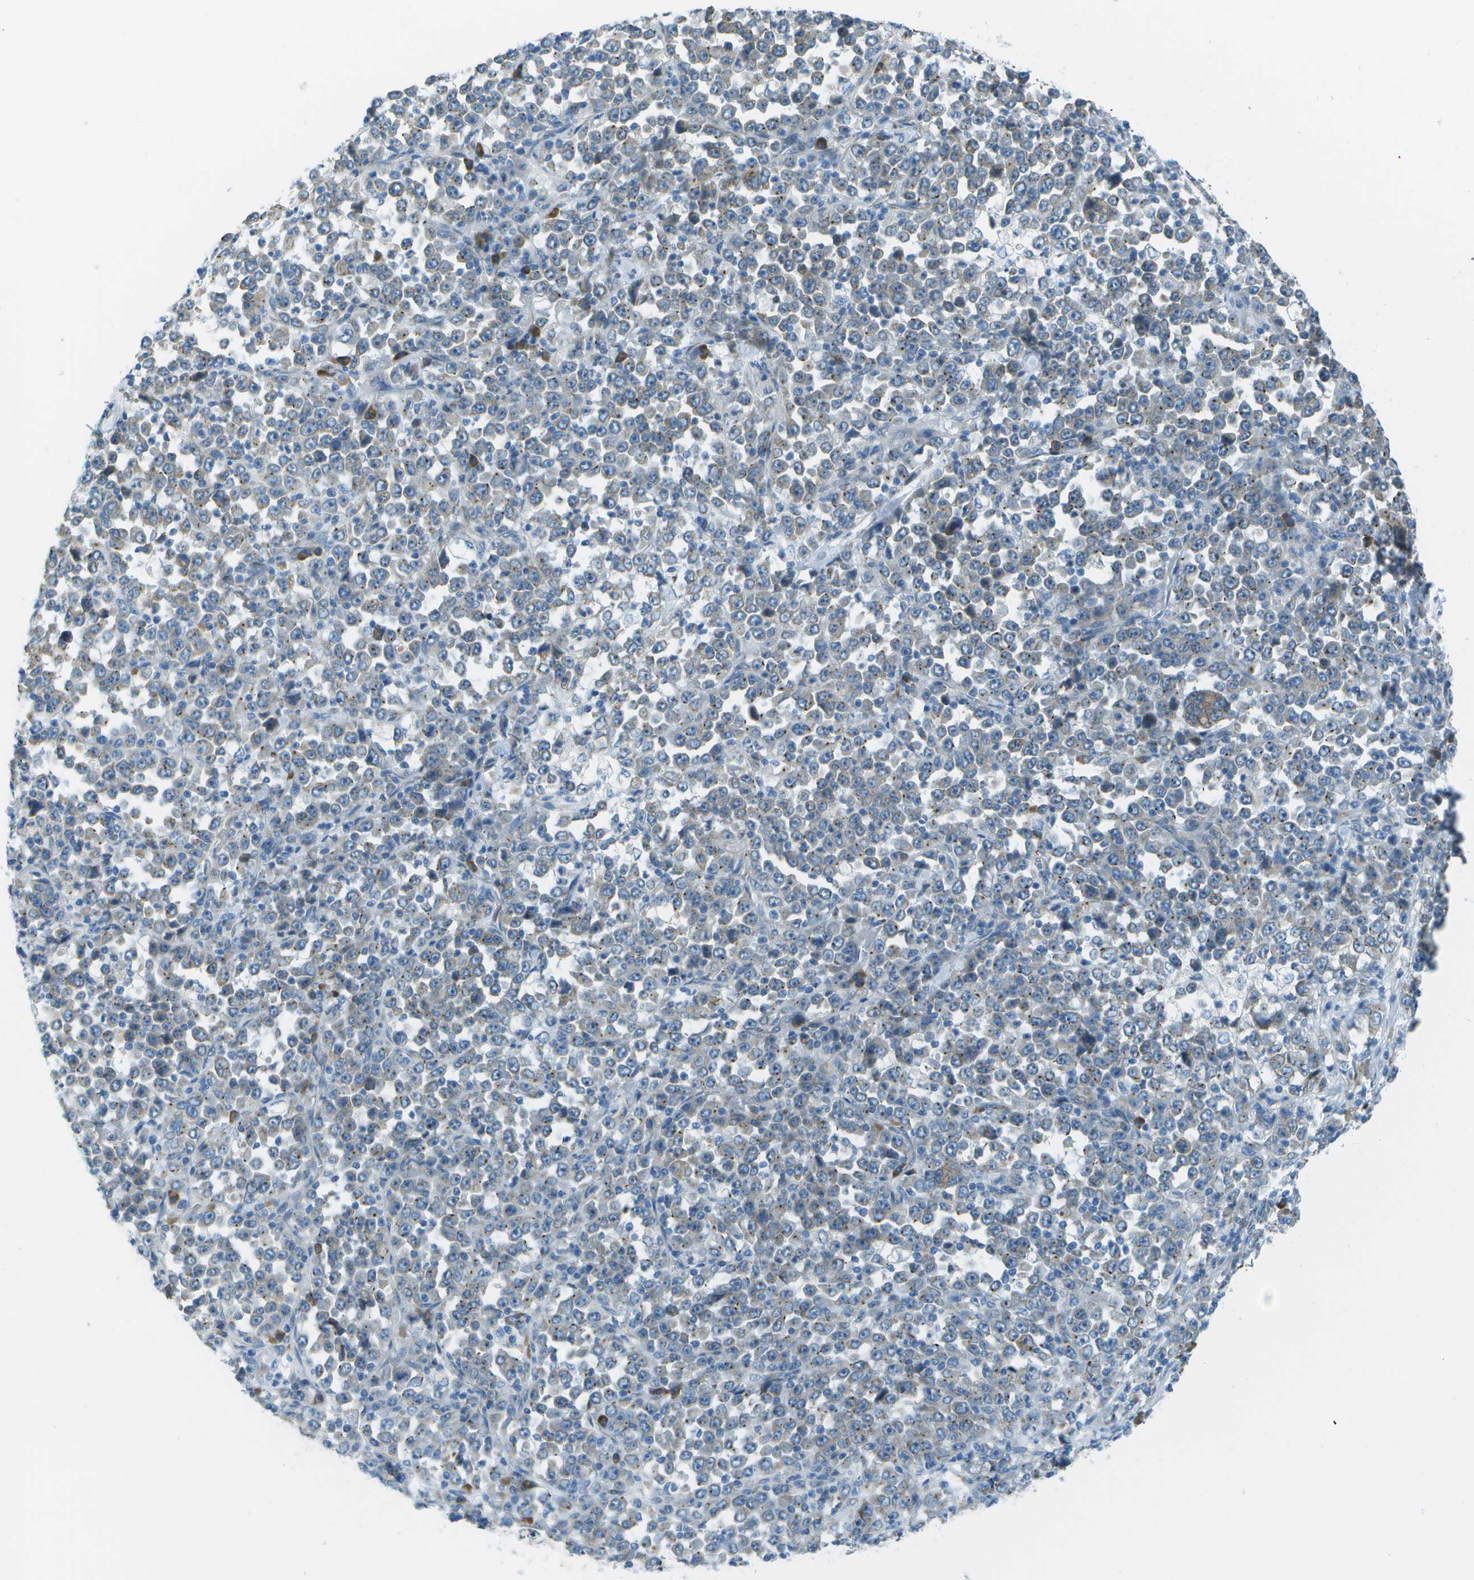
{"staining": {"intensity": "weak", "quantity": "<25%", "location": "cytoplasmic/membranous"}, "tissue": "stomach cancer", "cell_type": "Tumor cells", "image_type": "cancer", "snomed": [{"axis": "morphology", "description": "Normal tissue, NOS"}, {"axis": "morphology", "description": "Adenocarcinoma, NOS"}, {"axis": "topography", "description": "Stomach, upper"}, {"axis": "topography", "description": "Stomach"}], "caption": "Stomach cancer (adenocarcinoma) stained for a protein using IHC displays no expression tumor cells.", "gene": "KCTD3", "patient": {"sex": "male", "age": 59}}